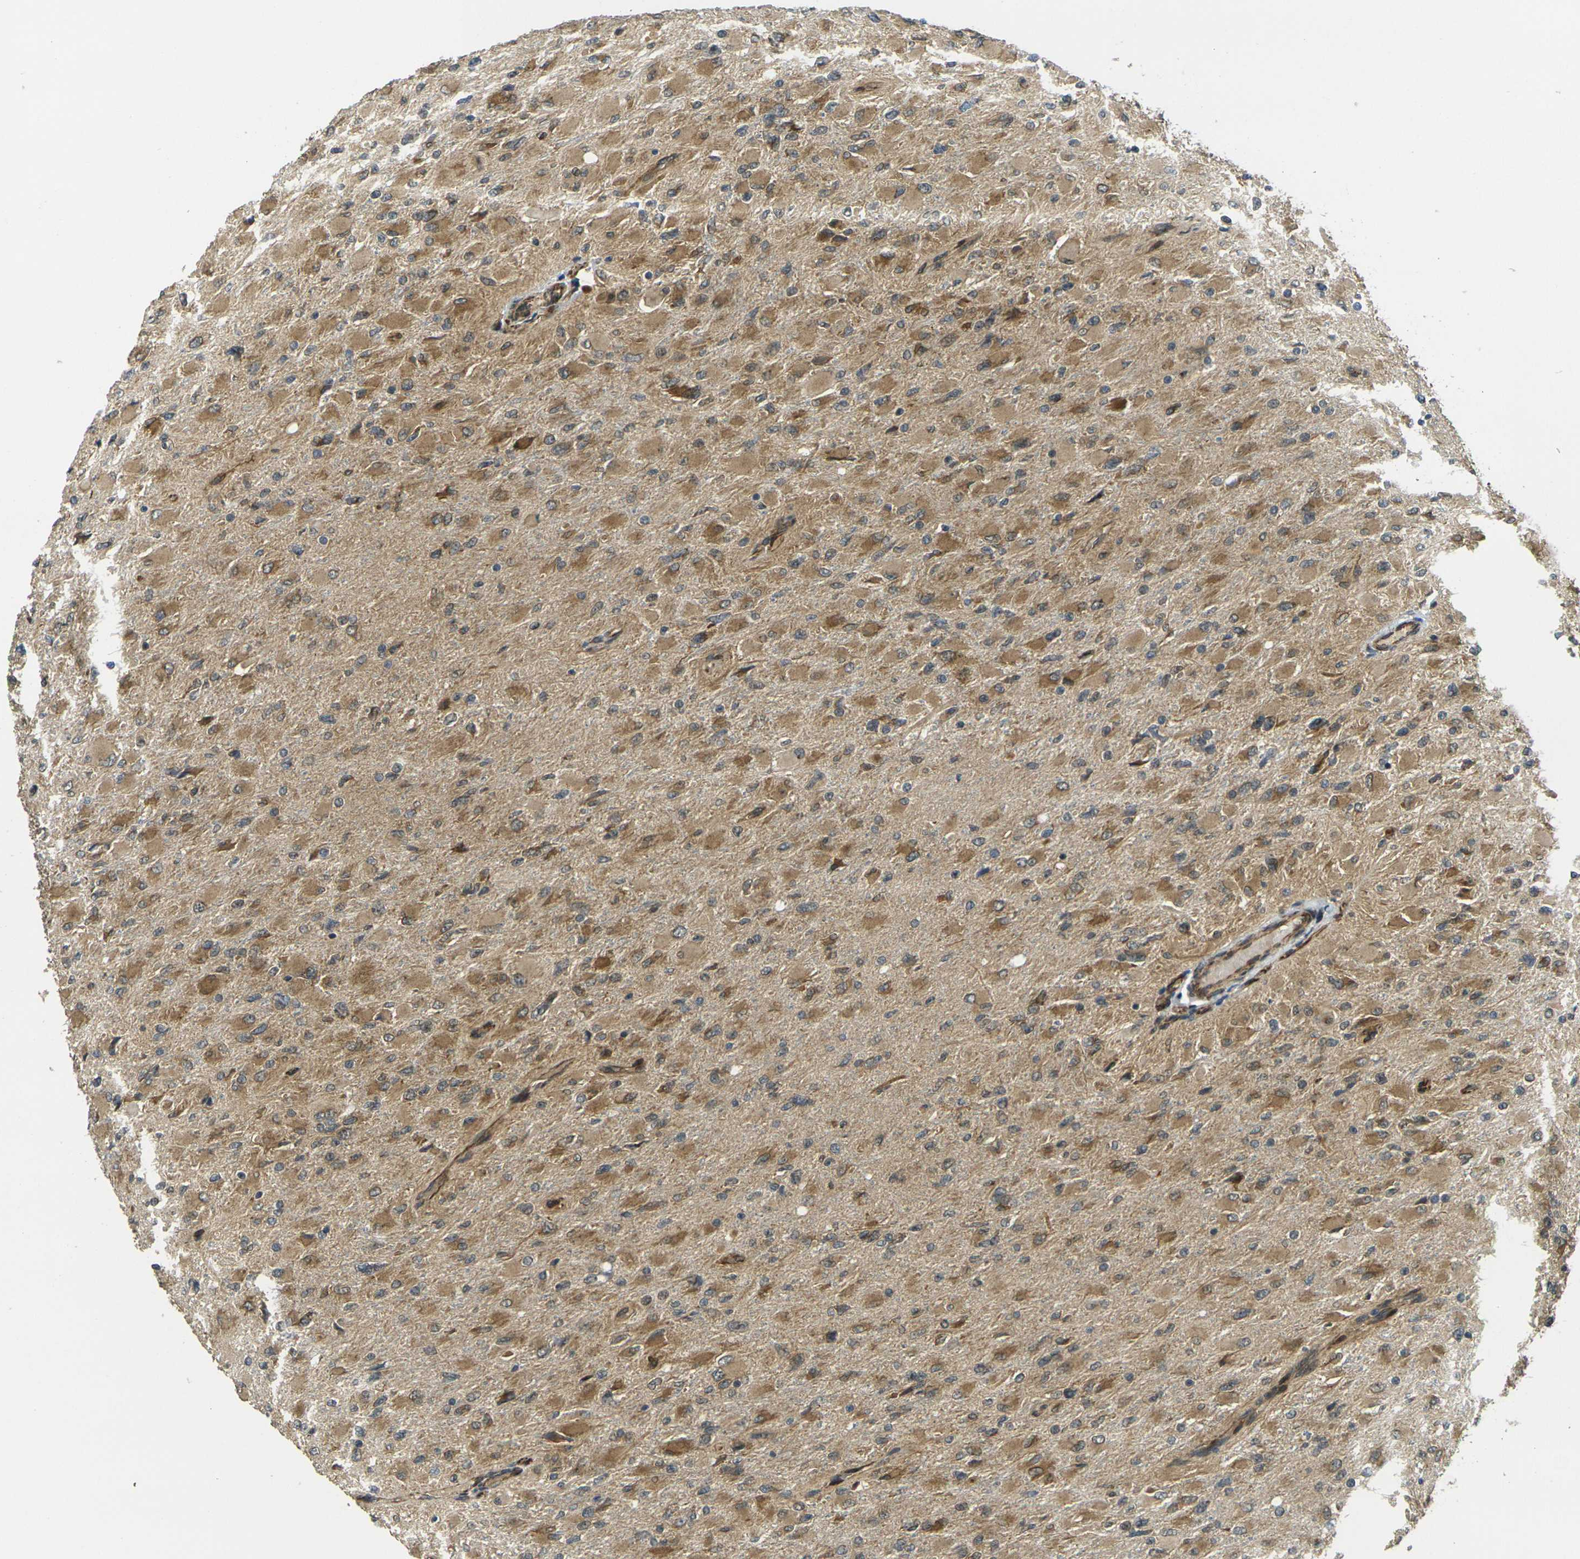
{"staining": {"intensity": "moderate", "quantity": ">75%", "location": "cytoplasmic/membranous"}, "tissue": "glioma", "cell_type": "Tumor cells", "image_type": "cancer", "snomed": [{"axis": "morphology", "description": "Glioma, malignant, High grade"}, {"axis": "topography", "description": "Cerebral cortex"}], "caption": "Human malignant glioma (high-grade) stained for a protein (brown) demonstrates moderate cytoplasmic/membranous positive positivity in about >75% of tumor cells.", "gene": "FUT11", "patient": {"sex": "female", "age": 36}}